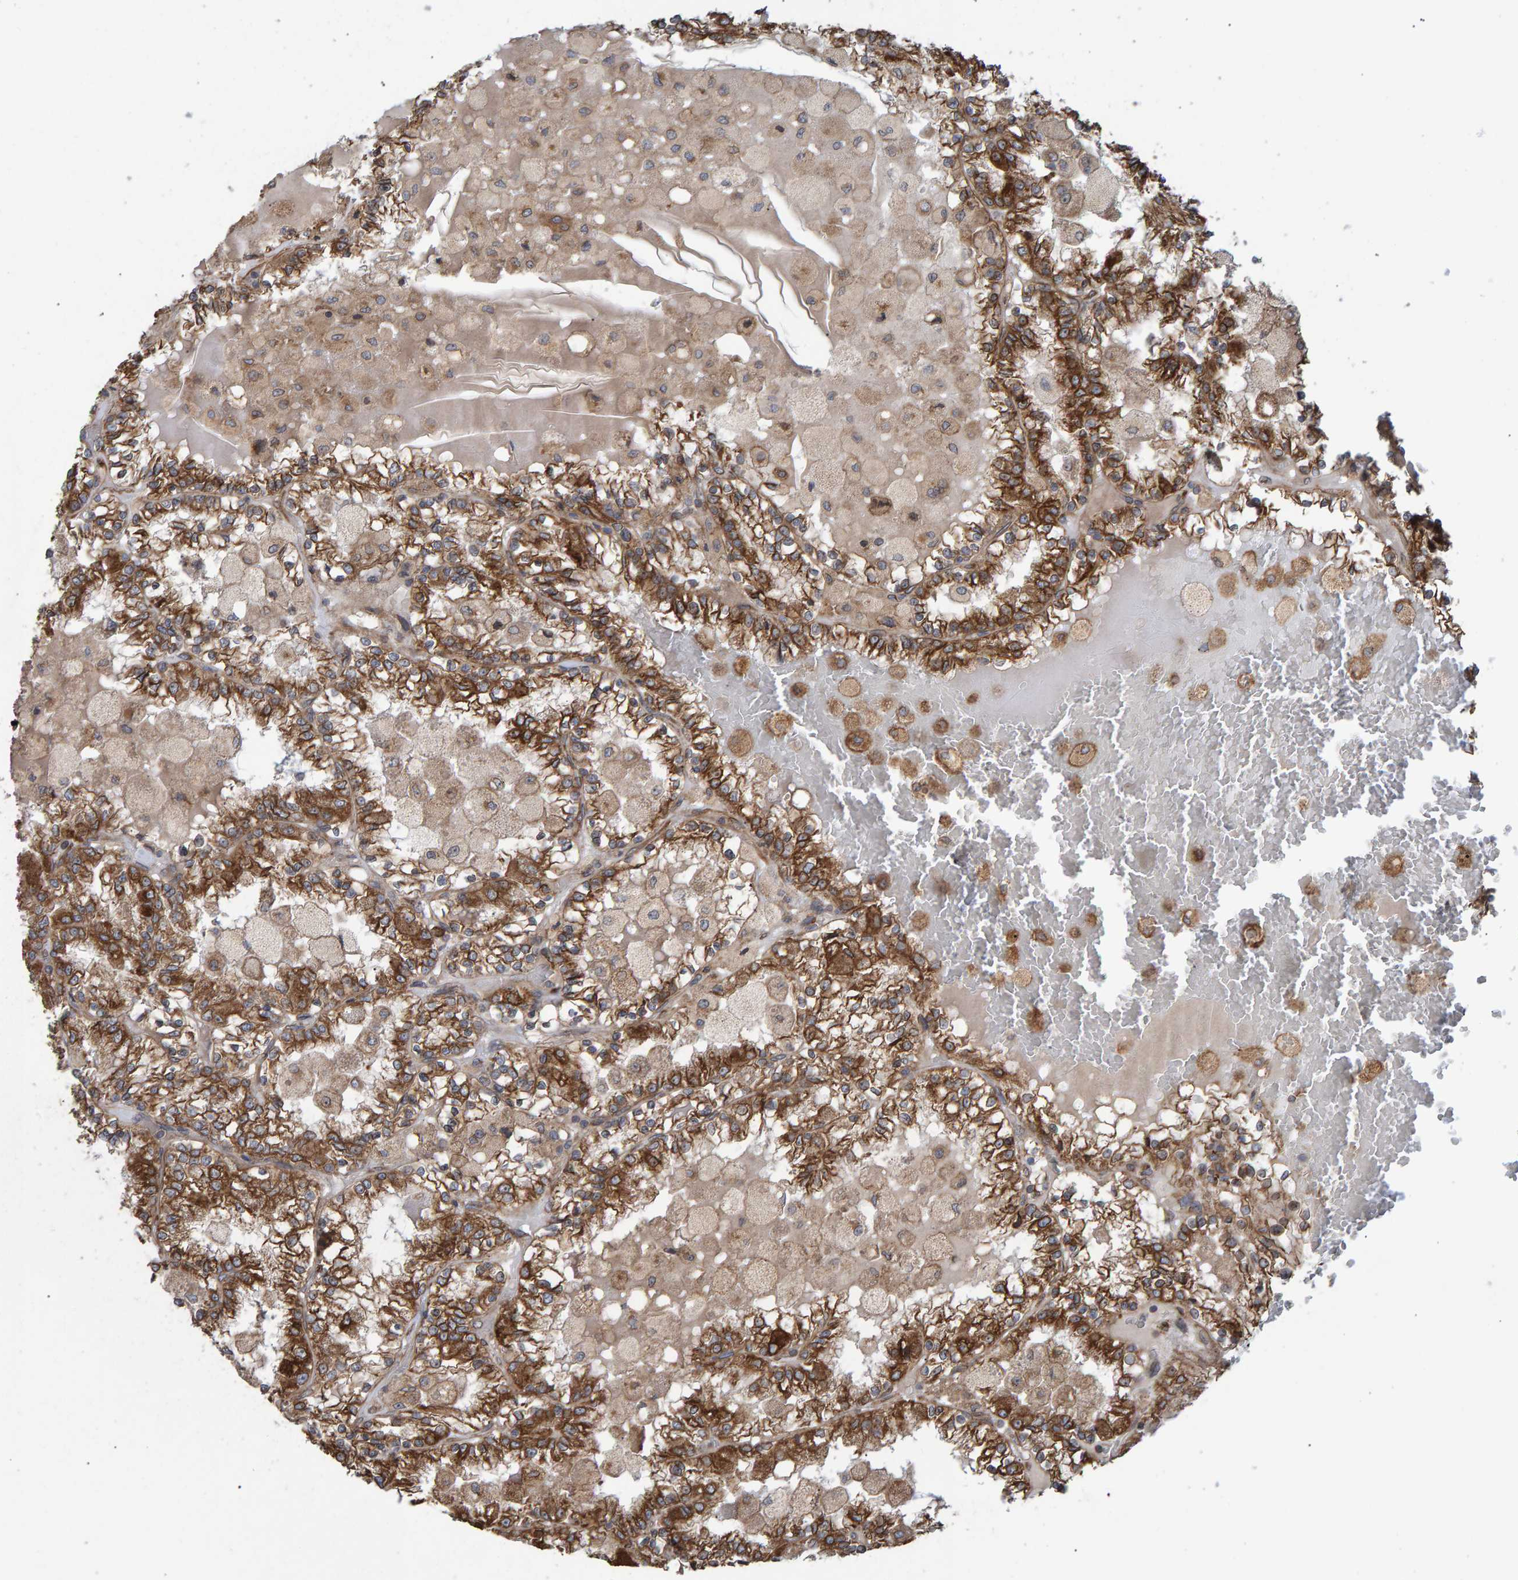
{"staining": {"intensity": "moderate", "quantity": ">75%", "location": "cytoplasmic/membranous"}, "tissue": "renal cancer", "cell_type": "Tumor cells", "image_type": "cancer", "snomed": [{"axis": "morphology", "description": "Adenocarcinoma, NOS"}, {"axis": "topography", "description": "Kidney"}], "caption": "Moderate cytoplasmic/membranous positivity is identified in approximately >75% of tumor cells in renal cancer (adenocarcinoma). The protein is shown in brown color, while the nuclei are stained blue.", "gene": "FAM117A", "patient": {"sex": "female", "age": 56}}